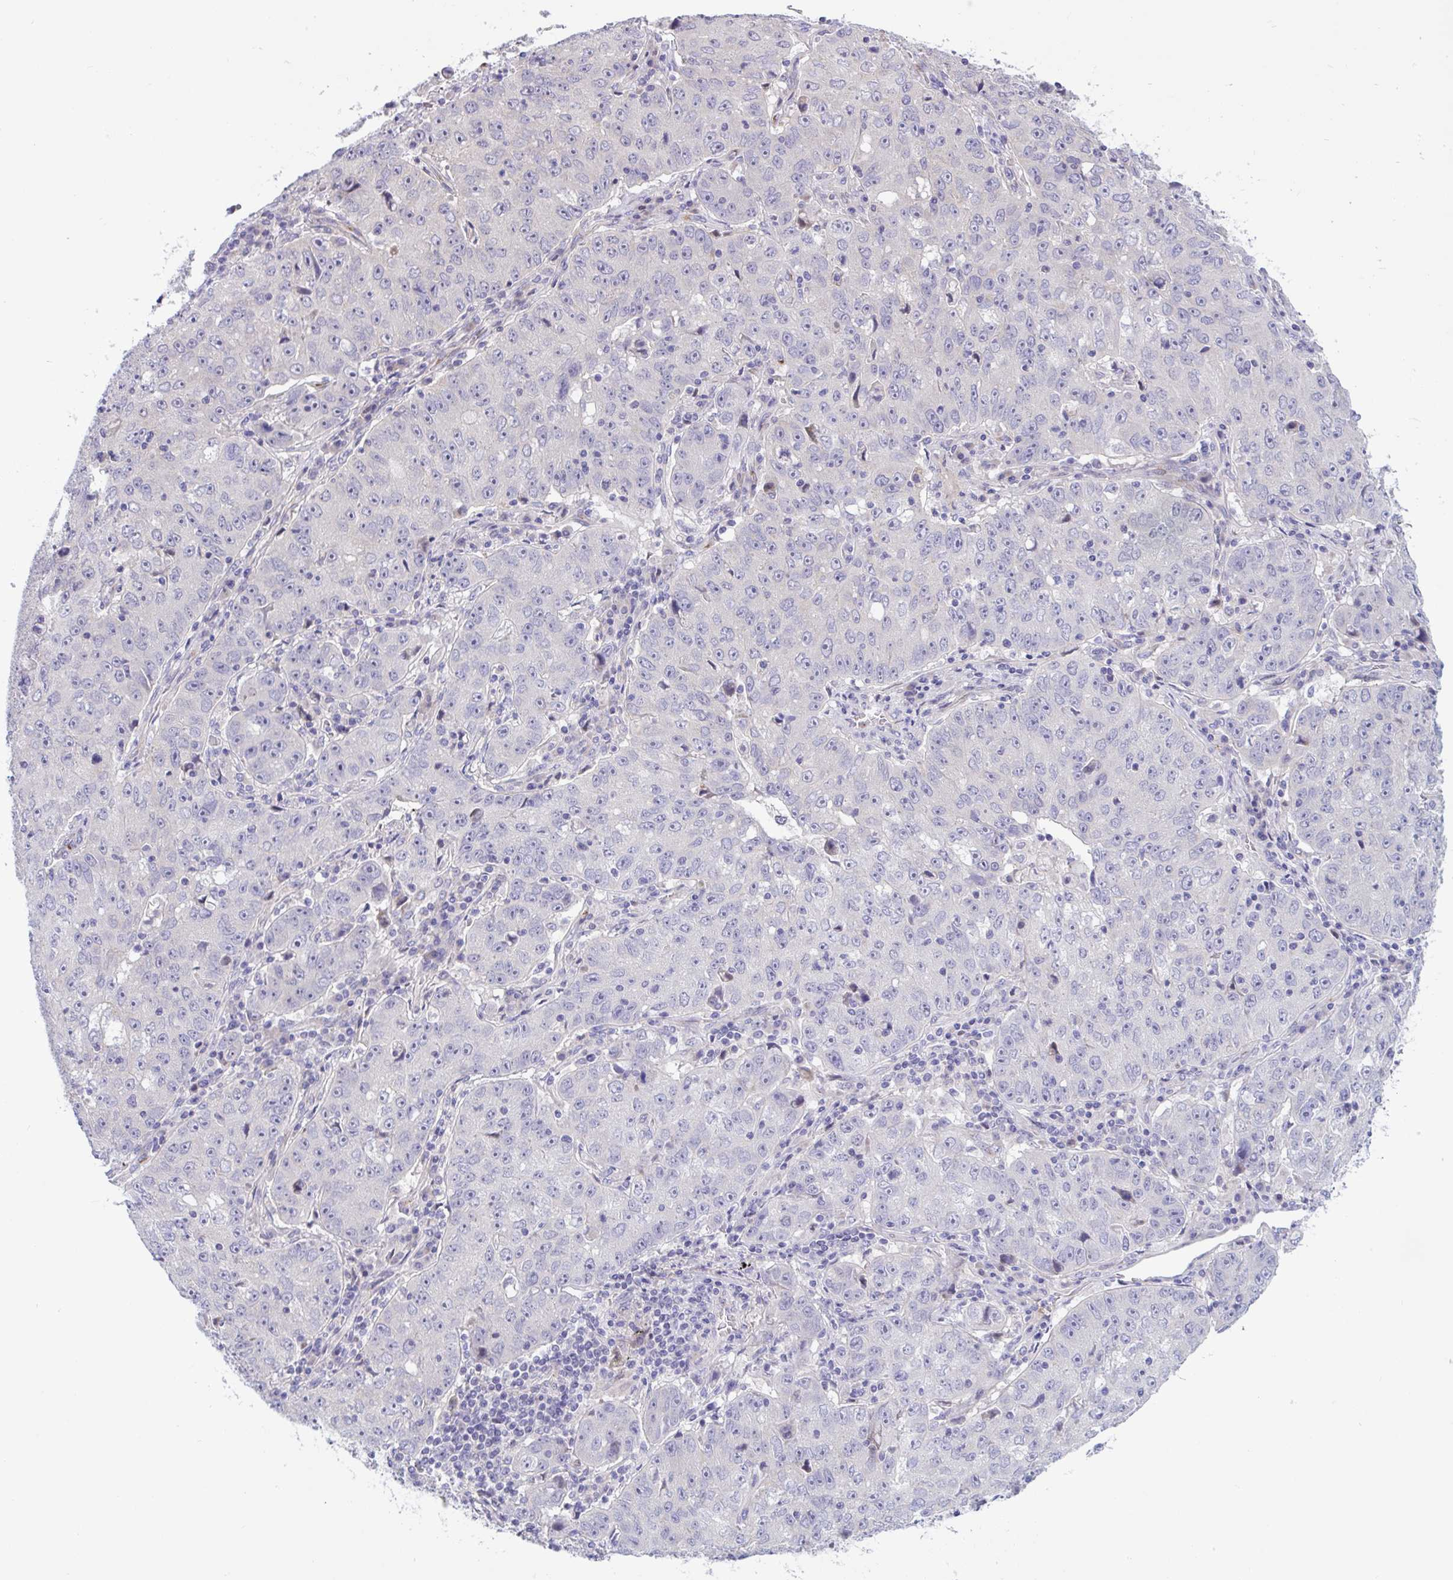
{"staining": {"intensity": "negative", "quantity": "none", "location": "none"}, "tissue": "lung cancer", "cell_type": "Tumor cells", "image_type": "cancer", "snomed": [{"axis": "morphology", "description": "Normal morphology"}, {"axis": "morphology", "description": "Adenocarcinoma, NOS"}, {"axis": "topography", "description": "Lymph node"}, {"axis": "topography", "description": "Lung"}], "caption": "High magnification brightfield microscopy of lung adenocarcinoma stained with DAB (brown) and counterstained with hematoxylin (blue): tumor cells show no significant expression.", "gene": "IL37", "patient": {"sex": "female", "age": 57}}